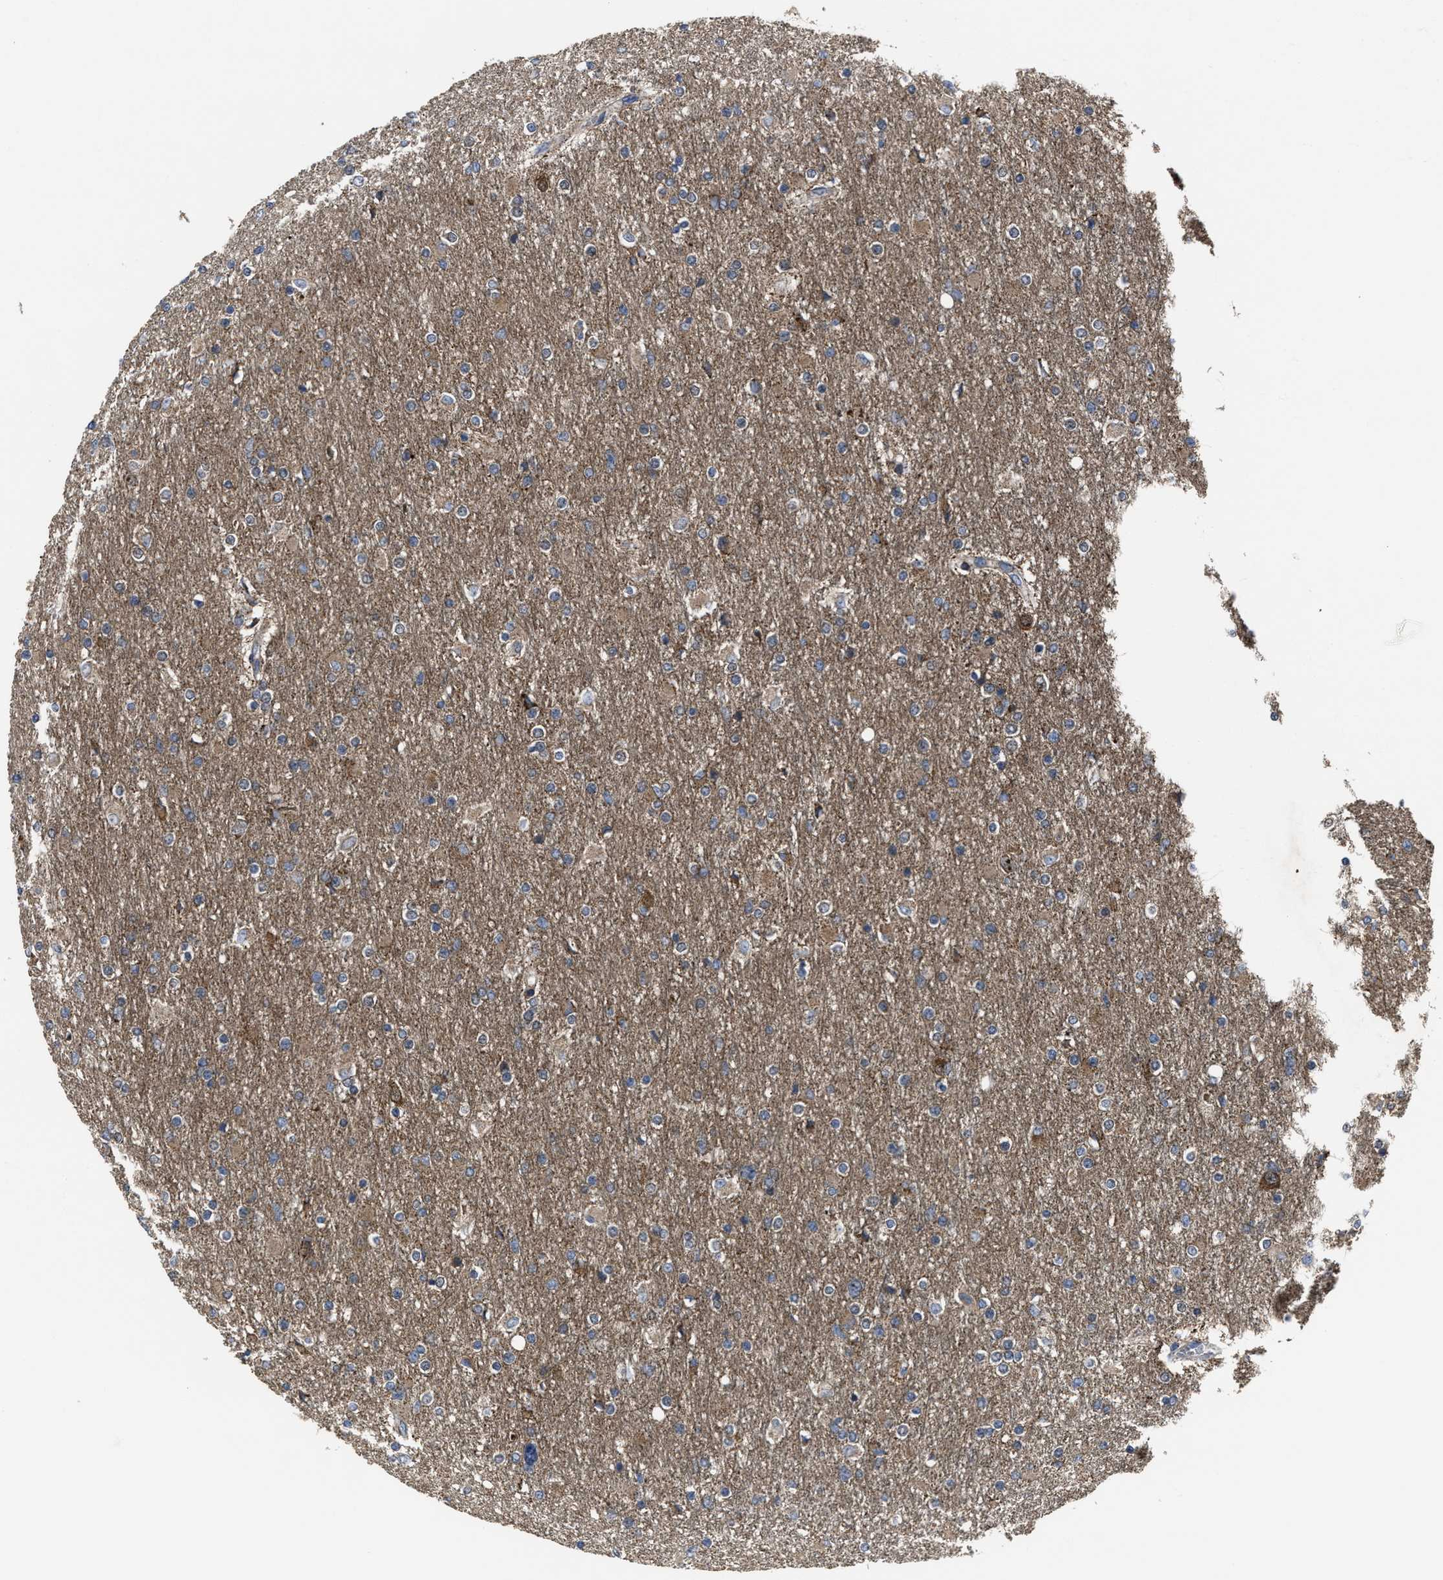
{"staining": {"intensity": "weak", "quantity": "25%-75%", "location": "cytoplasmic/membranous"}, "tissue": "glioma", "cell_type": "Tumor cells", "image_type": "cancer", "snomed": [{"axis": "morphology", "description": "Glioma, malignant, High grade"}, {"axis": "topography", "description": "Cerebral cortex"}], "caption": "Human high-grade glioma (malignant) stained for a protein (brown) demonstrates weak cytoplasmic/membranous positive expression in about 25%-75% of tumor cells.", "gene": "PASK", "patient": {"sex": "female", "age": 36}}